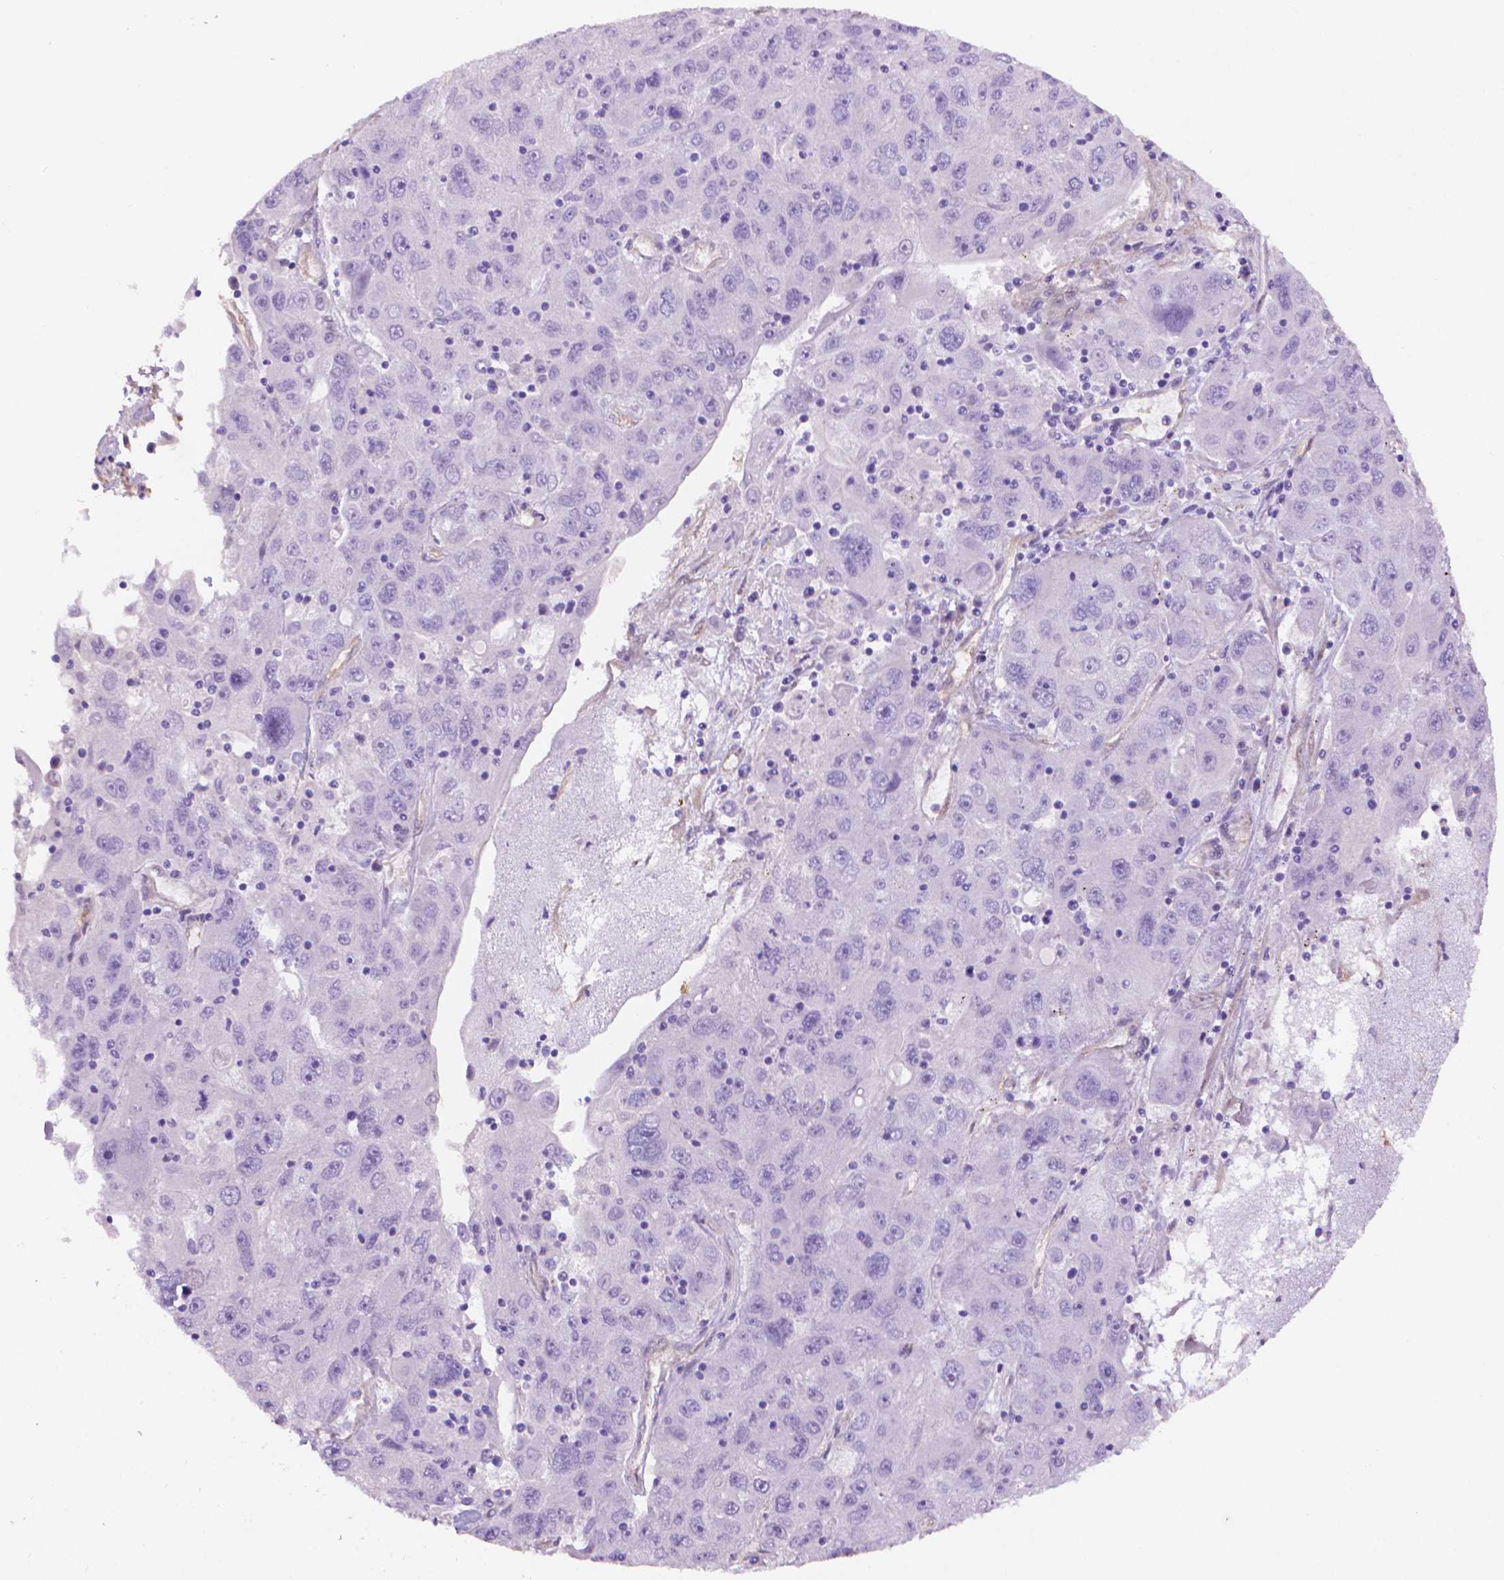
{"staining": {"intensity": "negative", "quantity": "none", "location": "none"}, "tissue": "stomach cancer", "cell_type": "Tumor cells", "image_type": "cancer", "snomed": [{"axis": "morphology", "description": "Adenocarcinoma, NOS"}, {"axis": "topography", "description": "Stomach"}], "caption": "An immunohistochemistry micrograph of stomach cancer (adenocarcinoma) is shown. There is no staining in tumor cells of stomach cancer (adenocarcinoma).", "gene": "CLIC4", "patient": {"sex": "male", "age": 56}}